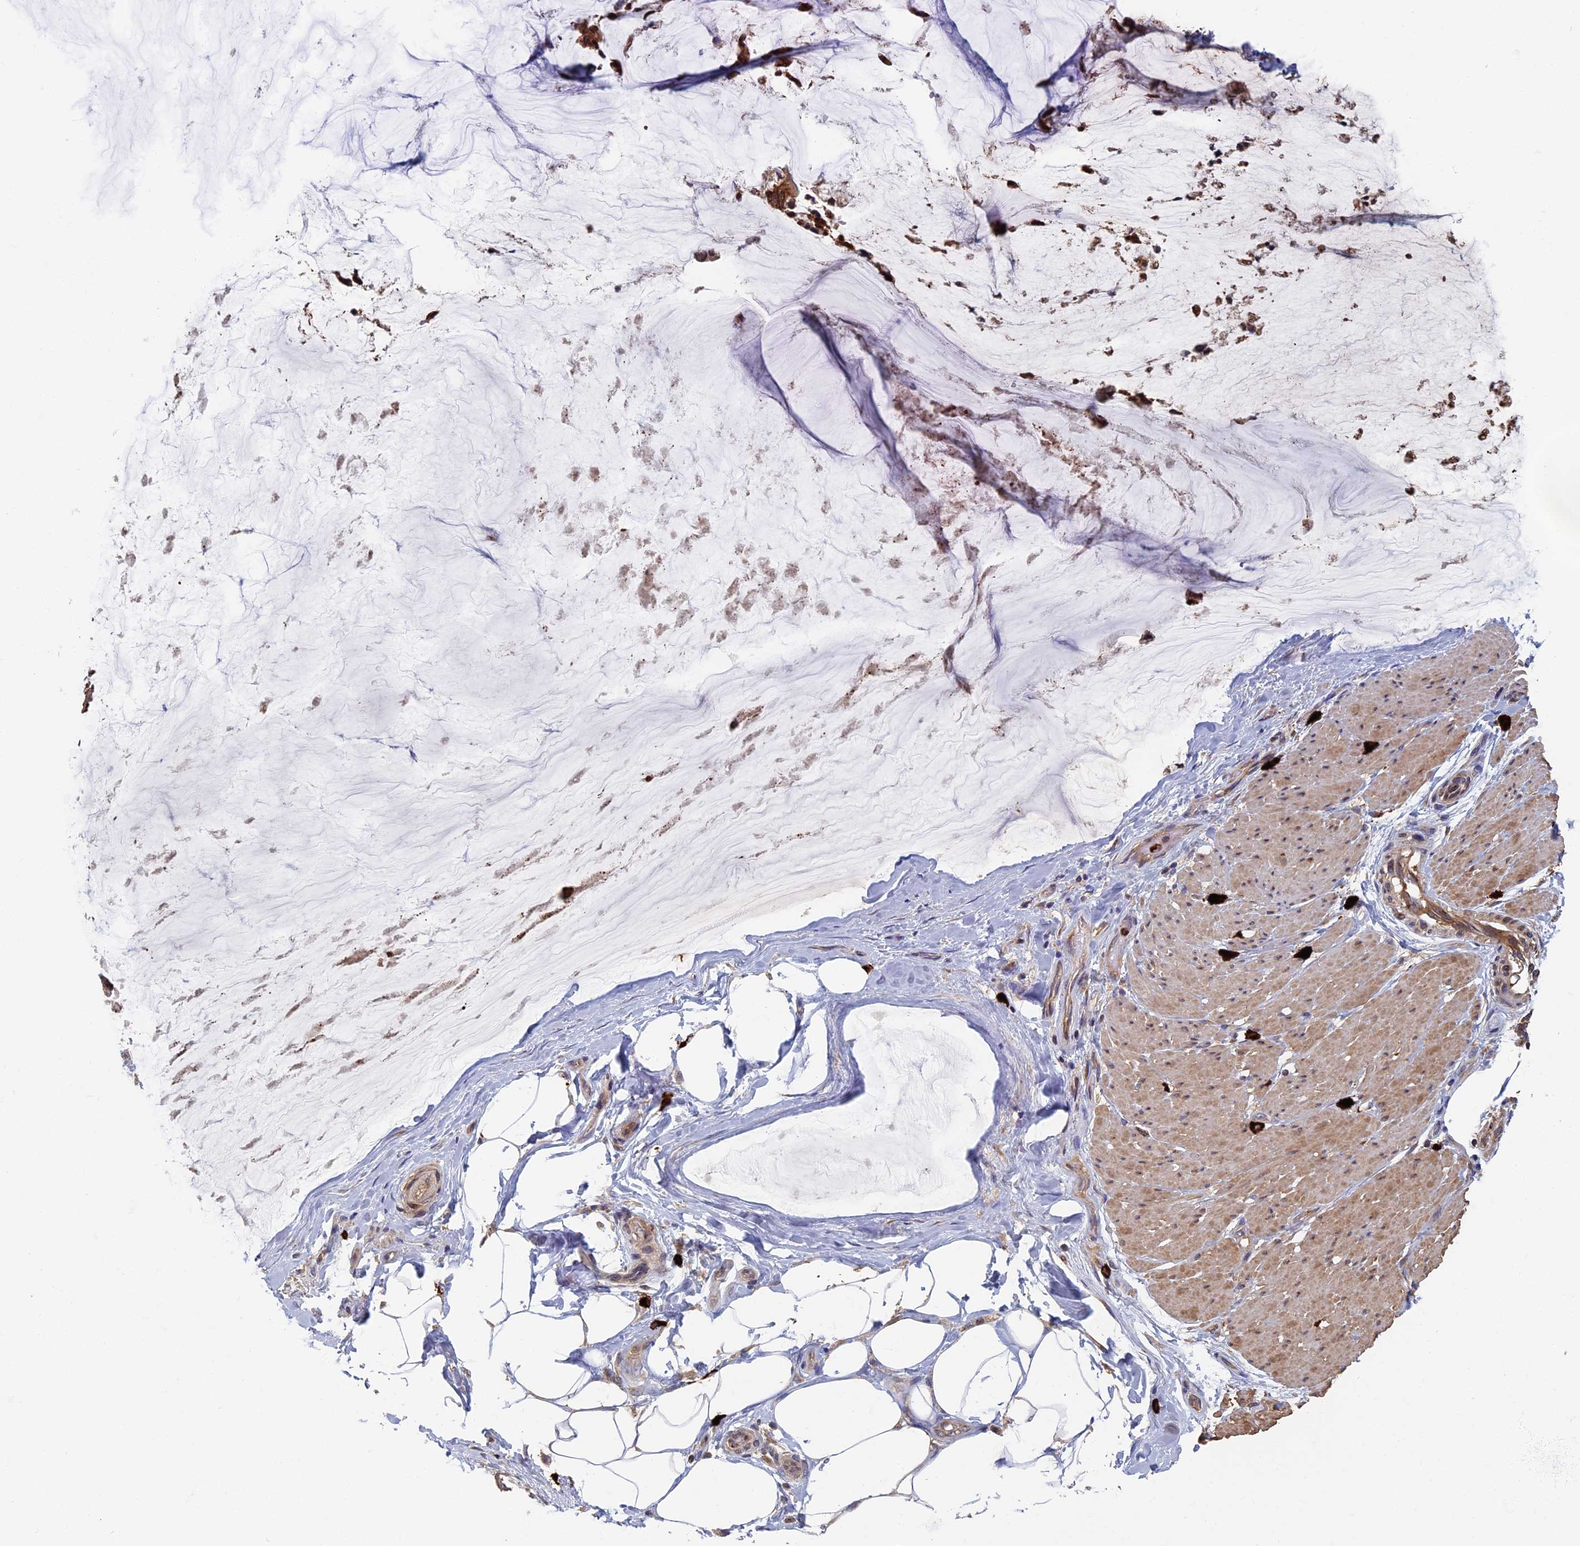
{"staining": {"intensity": "moderate", "quantity": "25%-75%", "location": "cytoplasmic/membranous"}, "tissue": "ovarian cancer", "cell_type": "Tumor cells", "image_type": "cancer", "snomed": [{"axis": "morphology", "description": "Cystadenocarcinoma, mucinous, NOS"}, {"axis": "topography", "description": "Ovary"}], "caption": "An immunohistochemistry (IHC) micrograph of neoplastic tissue is shown. Protein staining in brown shows moderate cytoplasmic/membranous positivity in ovarian mucinous cystadenocarcinoma within tumor cells.", "gene": "TNK2", "patient": {"sex": "female", "age": 39}}